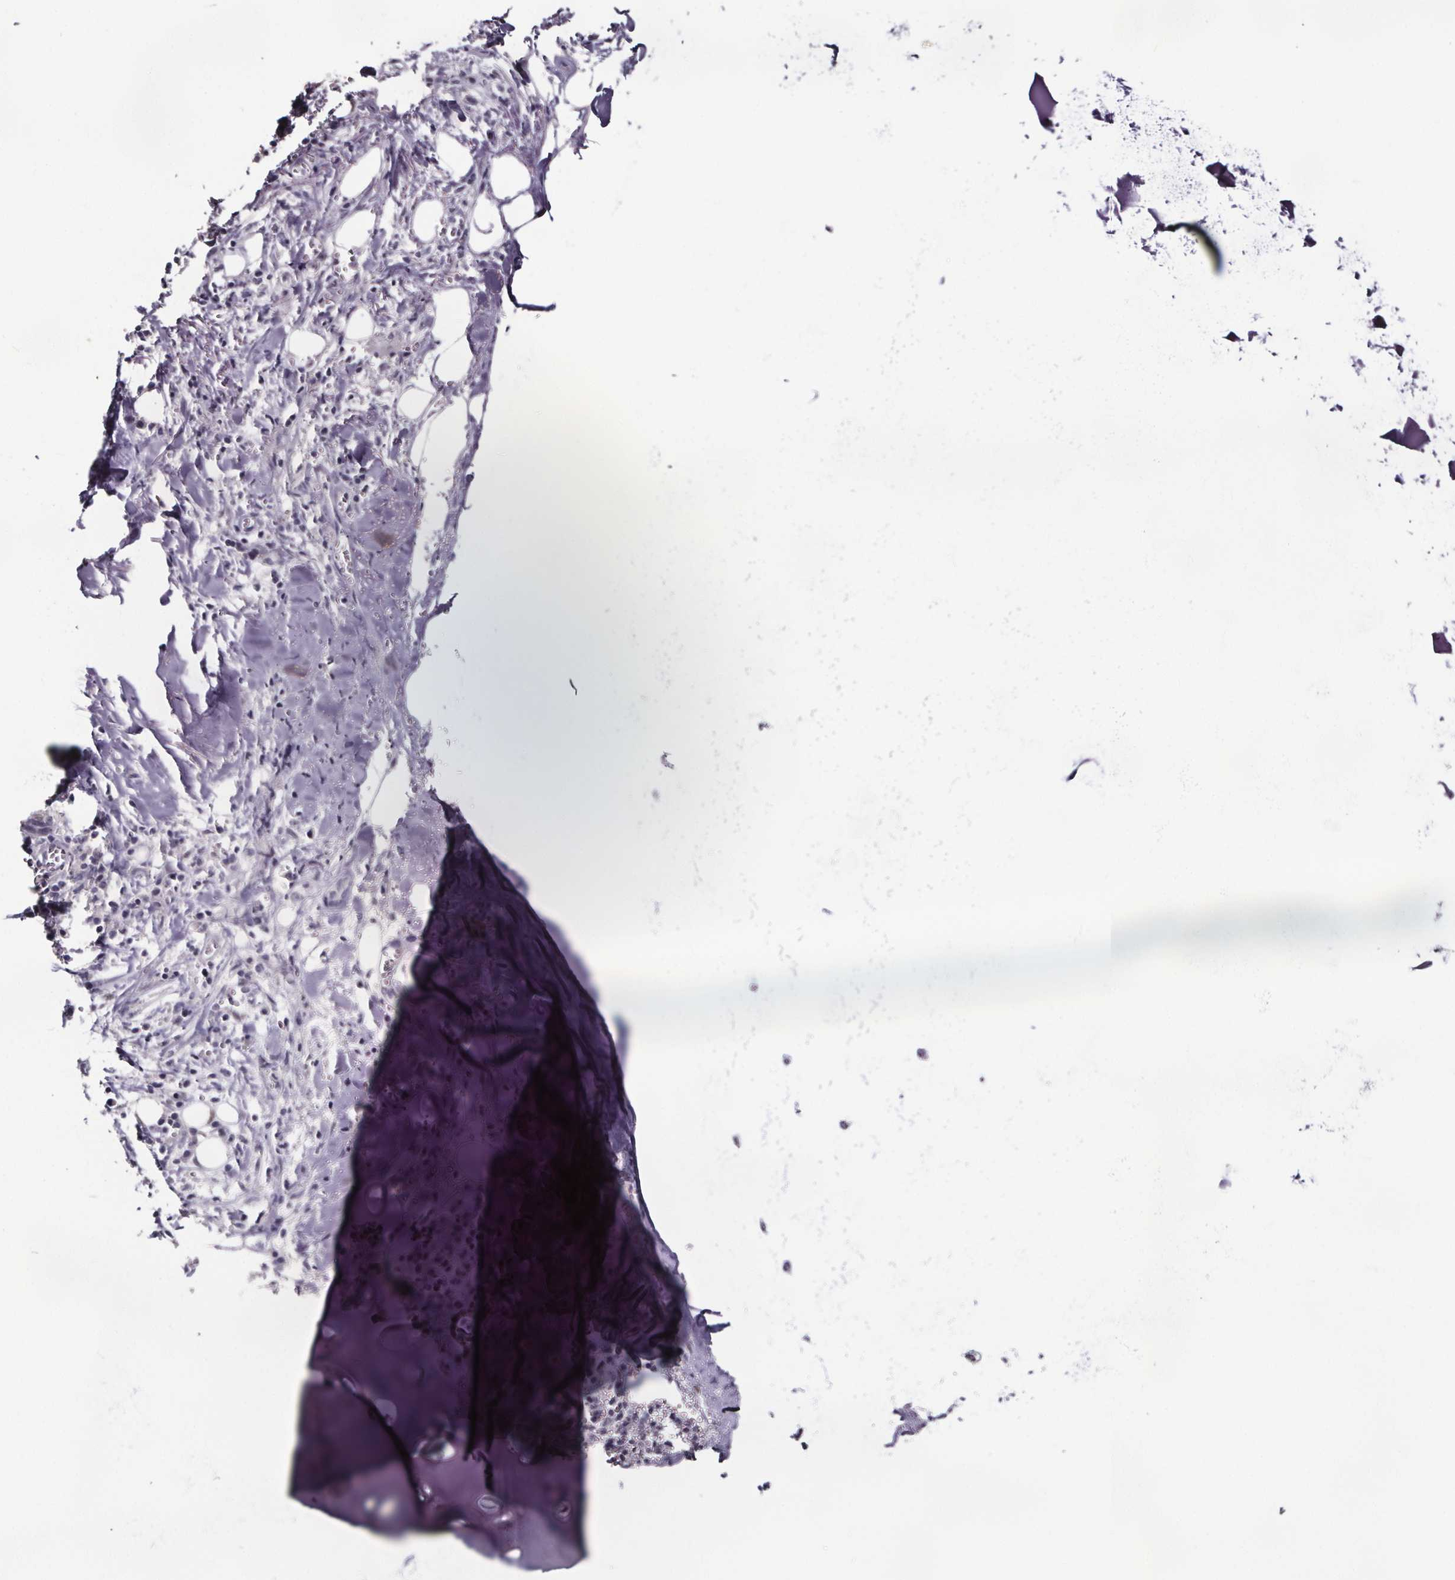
{"staining": {"intensity": "negative", "quantity": "none", "location": "none"}, "tissue": "soft tissue", "cell_type": "Chondrocytes", "image_type": "normal", "snomed": [{"axis": "morphology", "description": "Normal tissue, NOS"}, {"axis": "morphology", "description": "Squamous cell carcinoma, NOS"}, {"axis": "topography", "description": "Cartilage tissue"}, {"axis": "topography", "description": "Bronchus"}, {"axis": "topography", "description": "Lung"}], "caption": "Chondrocytes show no significant expression in normal soft tissue. (Stains: DAB (3,3'-diaminobenzidine) IHC with hematoxylin counter stain, Microscopy: brightfield microscopy at high magnification).", "gene": "AR", "patient": {"sex": "male", "age": 66}}